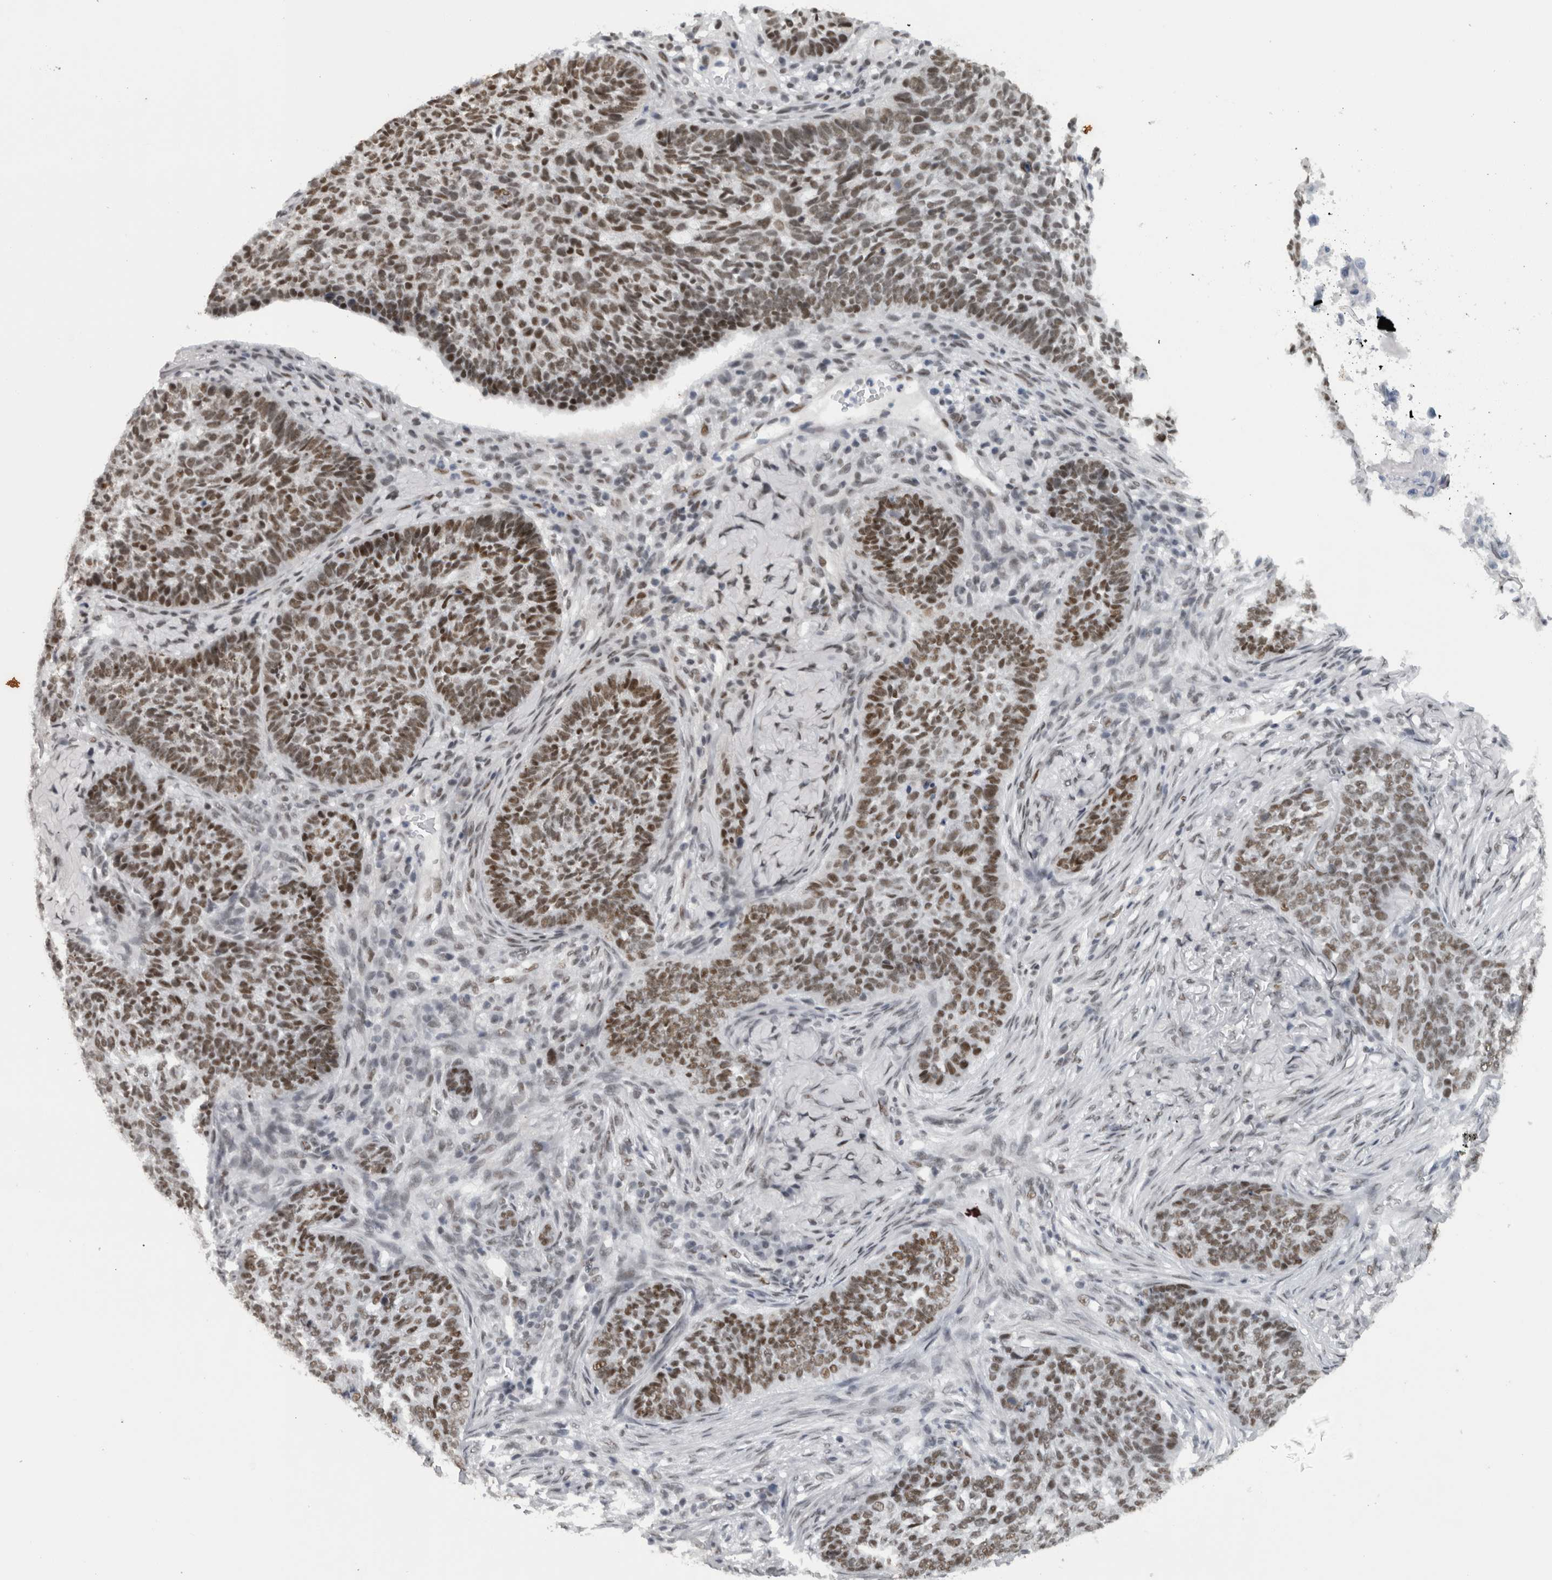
{"staining": {"intensity": "strong", "quantity": ">75%", "location": "nuclear"}, "tissue": "skin cancer", "cell_type": "Tumor cells", "image_type": "cancer", "snomed": [{"axis": "morphology", "description": "Basal cell carcinoma"}, {"axis": "topography", "description": "Skin"}], "caption": "Protein staining of basal cell carcinoma (skin) tissue exhibits strong nuclear expression in about >75% of tumor cells.", "gene": "ZSCAN2", "patient": {"sex": "male", "age": 85}}